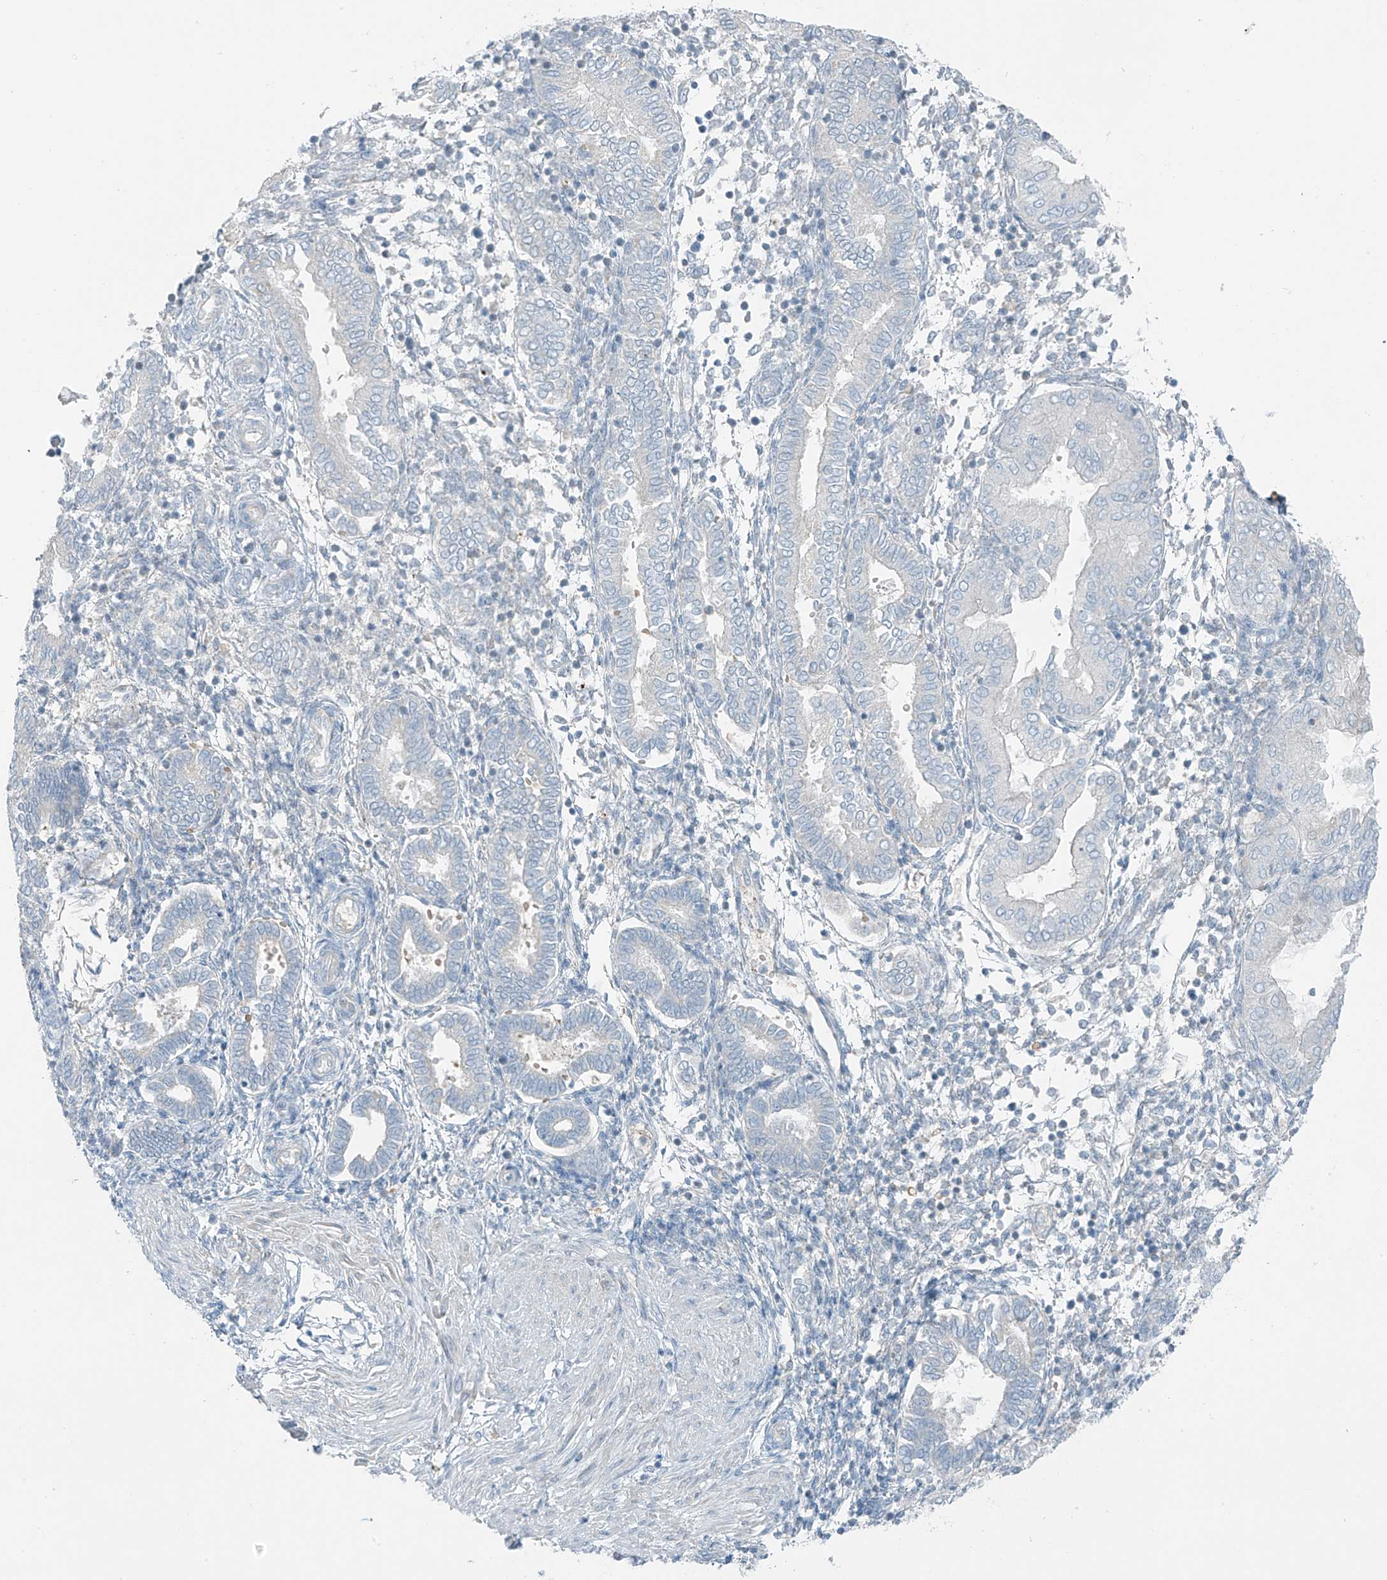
{"staining": {"intensity": "negative", "quantity": "none", "location": "none"}, "tissue": "endometrium", "cell_type": "Cells in endometrial stroma", "image_type": "normal", "snomed": [{"axis": "morphology", "description": "Normal tissue, NOS"}, {"axis": "topography", "description": "Endometrium"}], "caption": "Immunohistochemical staining of normal endometrium demonstrates no significant staining in cells in endometrial stroma.", "gene": "FAM131C", "patient": {"sex": "female", "age": 53}}